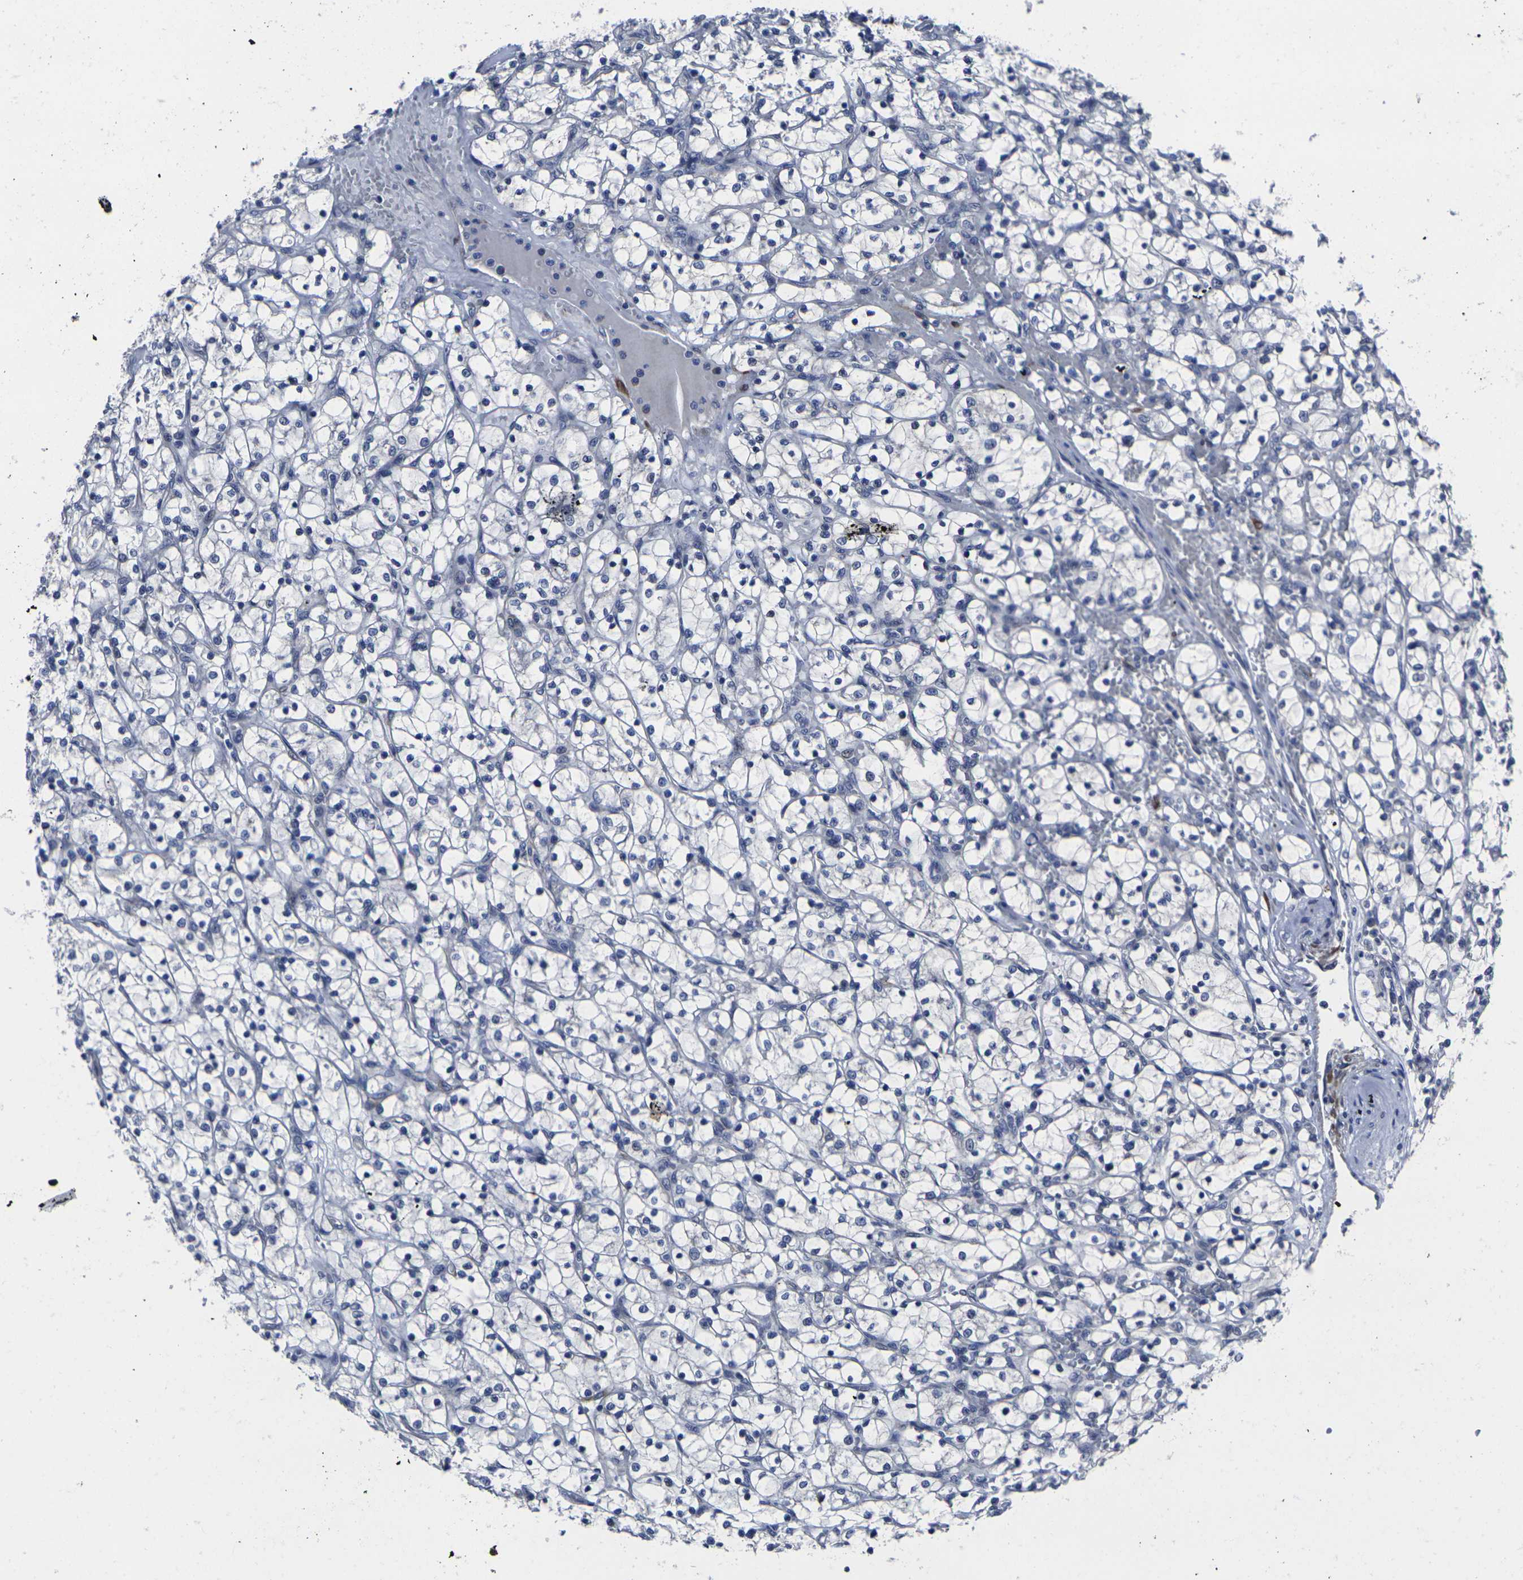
{"staining": {"intensity": "negative", "quantity": "none", "location": "none"}, "tissue": "renal cancer", "cell_type": "Tumor cells", "image_type": "cancer", "snomed": [{"axis": "morphology", "description": "Adenocarcinoma, NOS"}, {"axis": "topography", "description": "Kidney"}], "caption": "Tumor cells show no significant staining in renal adenocarcinoma.", "gene": "CYP2C8", "patient": {"sex": "female", "age": 69}}